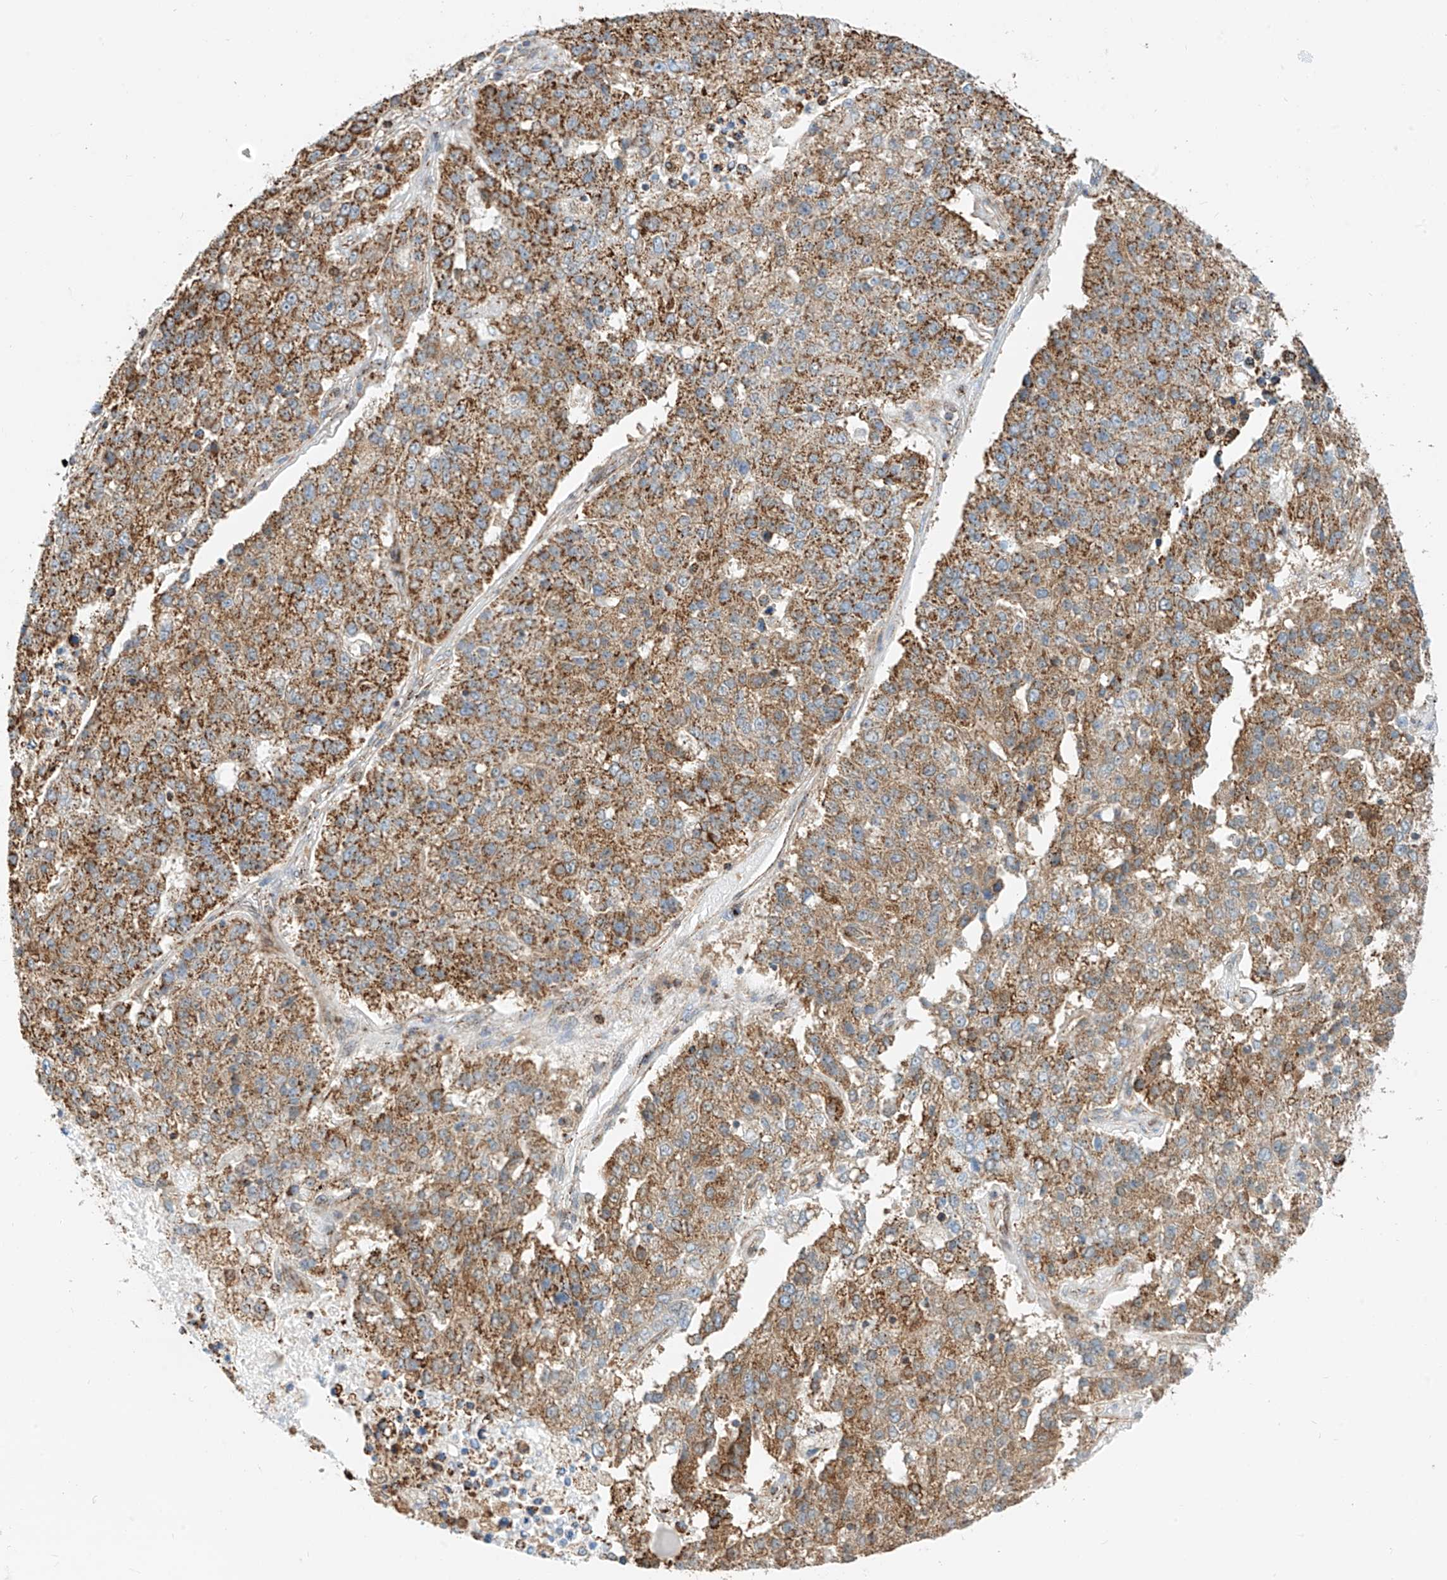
{"staining": {"intensity": "moderate", "quantity": ">75%", "location": "cytoplasmic/membranous"}, "tissue": "pancreatic cancer", "cell_type": "Tumor cells", "image_type": "cancer", "snomed": [{"axis": "morphology", "description": "Adenocarcinoma, NOS"}, {"axis": "topography", "description": "Pancreas"}], "caption": "Immunohistochemistry of human pancreatic adenocarcinoma displays medium levels of moderate cytoplasmic/membranous staining in approximately >75% of tumor cells.", "gene": "PPA2", "patient": {"sex": "female", "age": 61}}